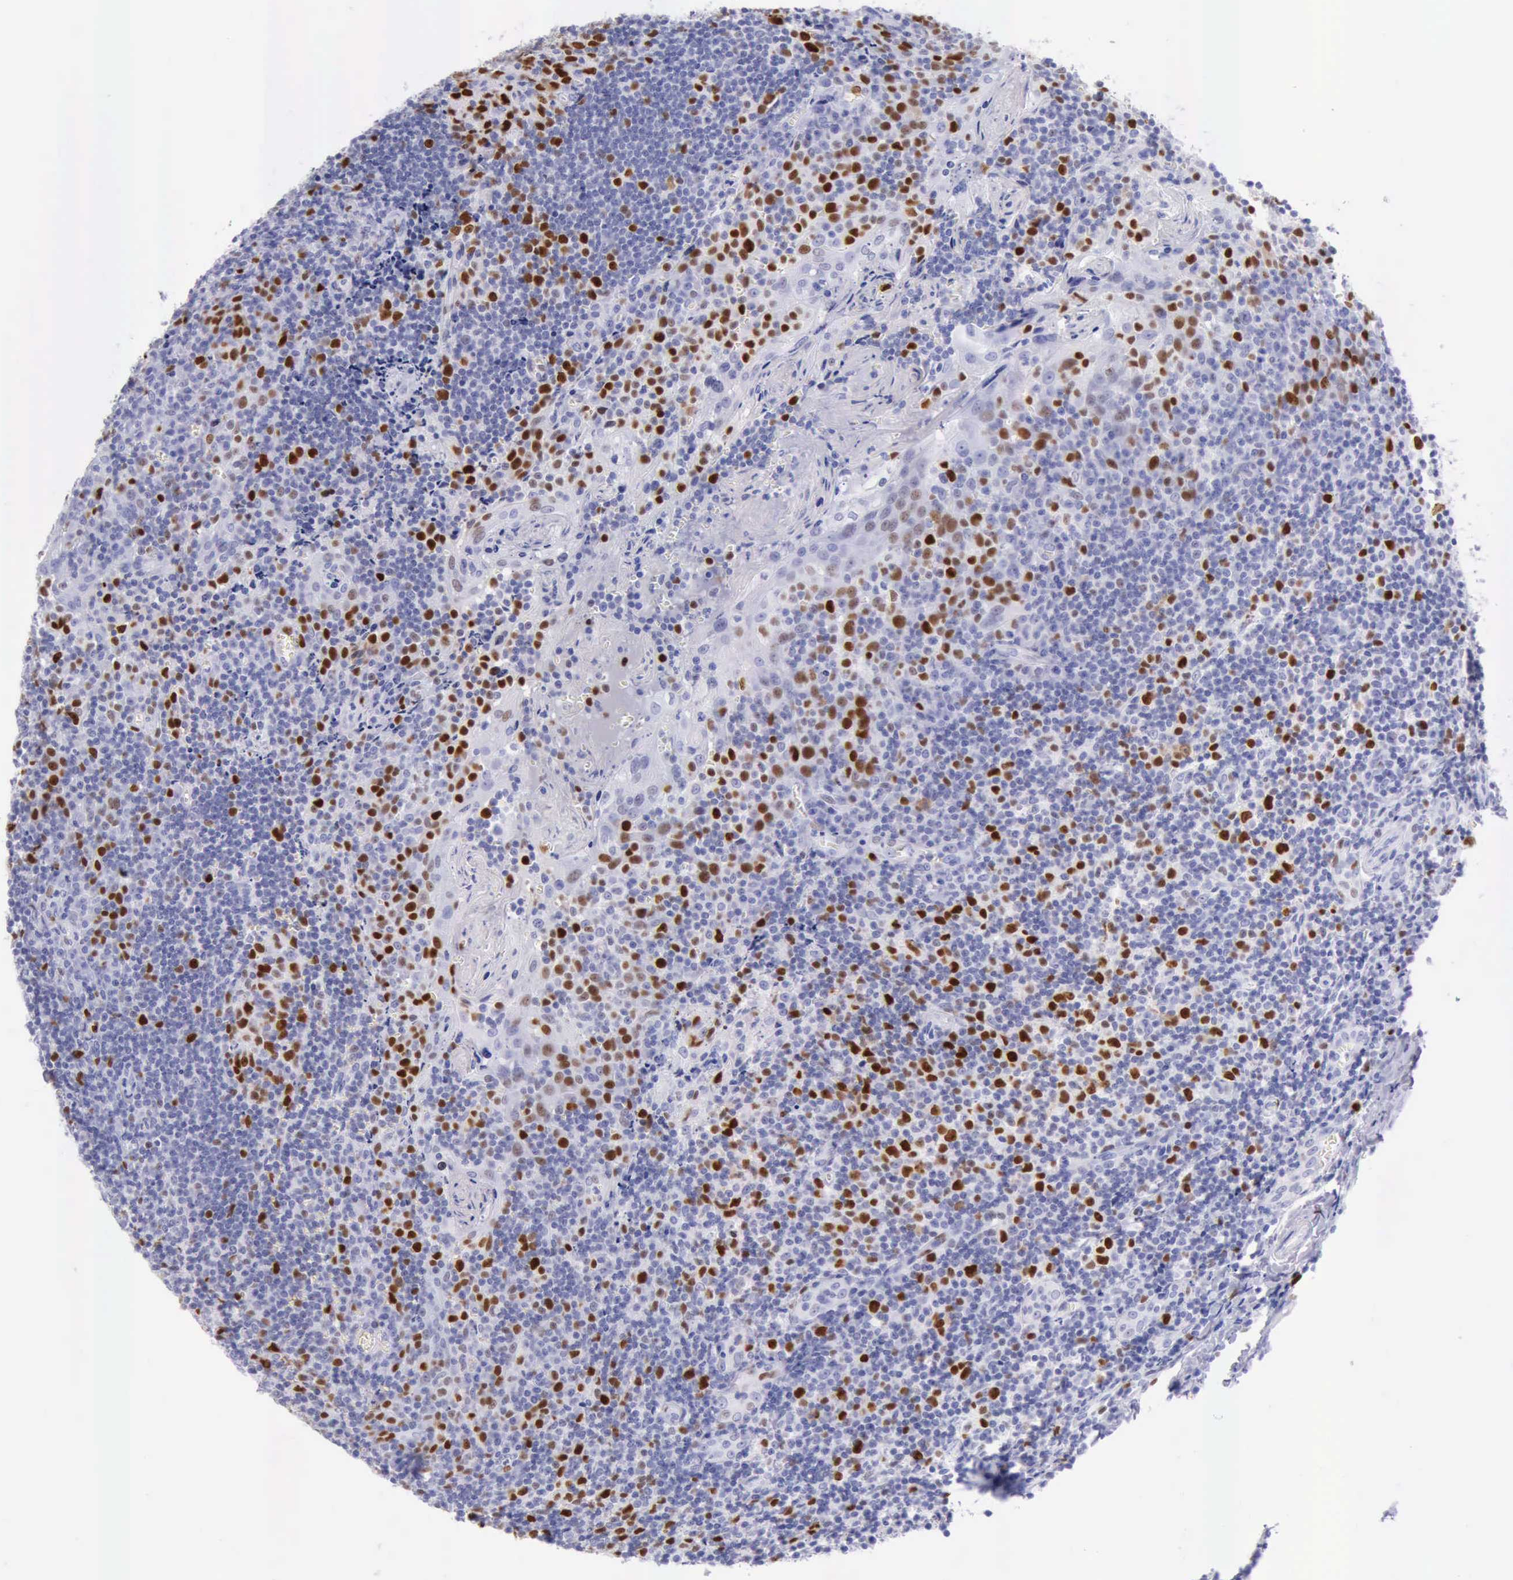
{"staining": {"intensity": "strong", "quantity": ">75%", "location": "nuclear"}, "tissue": "tonsil", "cell_type": "Germinal center cells", "image_type": "normal", "snomed": [{"axis": "morphology", "description": "Normal tissue, NOS"}, {"axis": "topography", "description": "Tonsil"}], "caption": "Benign tonsil demonstrates strong nuclear expression in approximately >75% of germinal center cells, visualized by immunohistochemistry. (Brightfield microscopy of DAB IHC at high magnification).", "gene": "MCM2", "patient": {"sex": "male", "age": 20}}